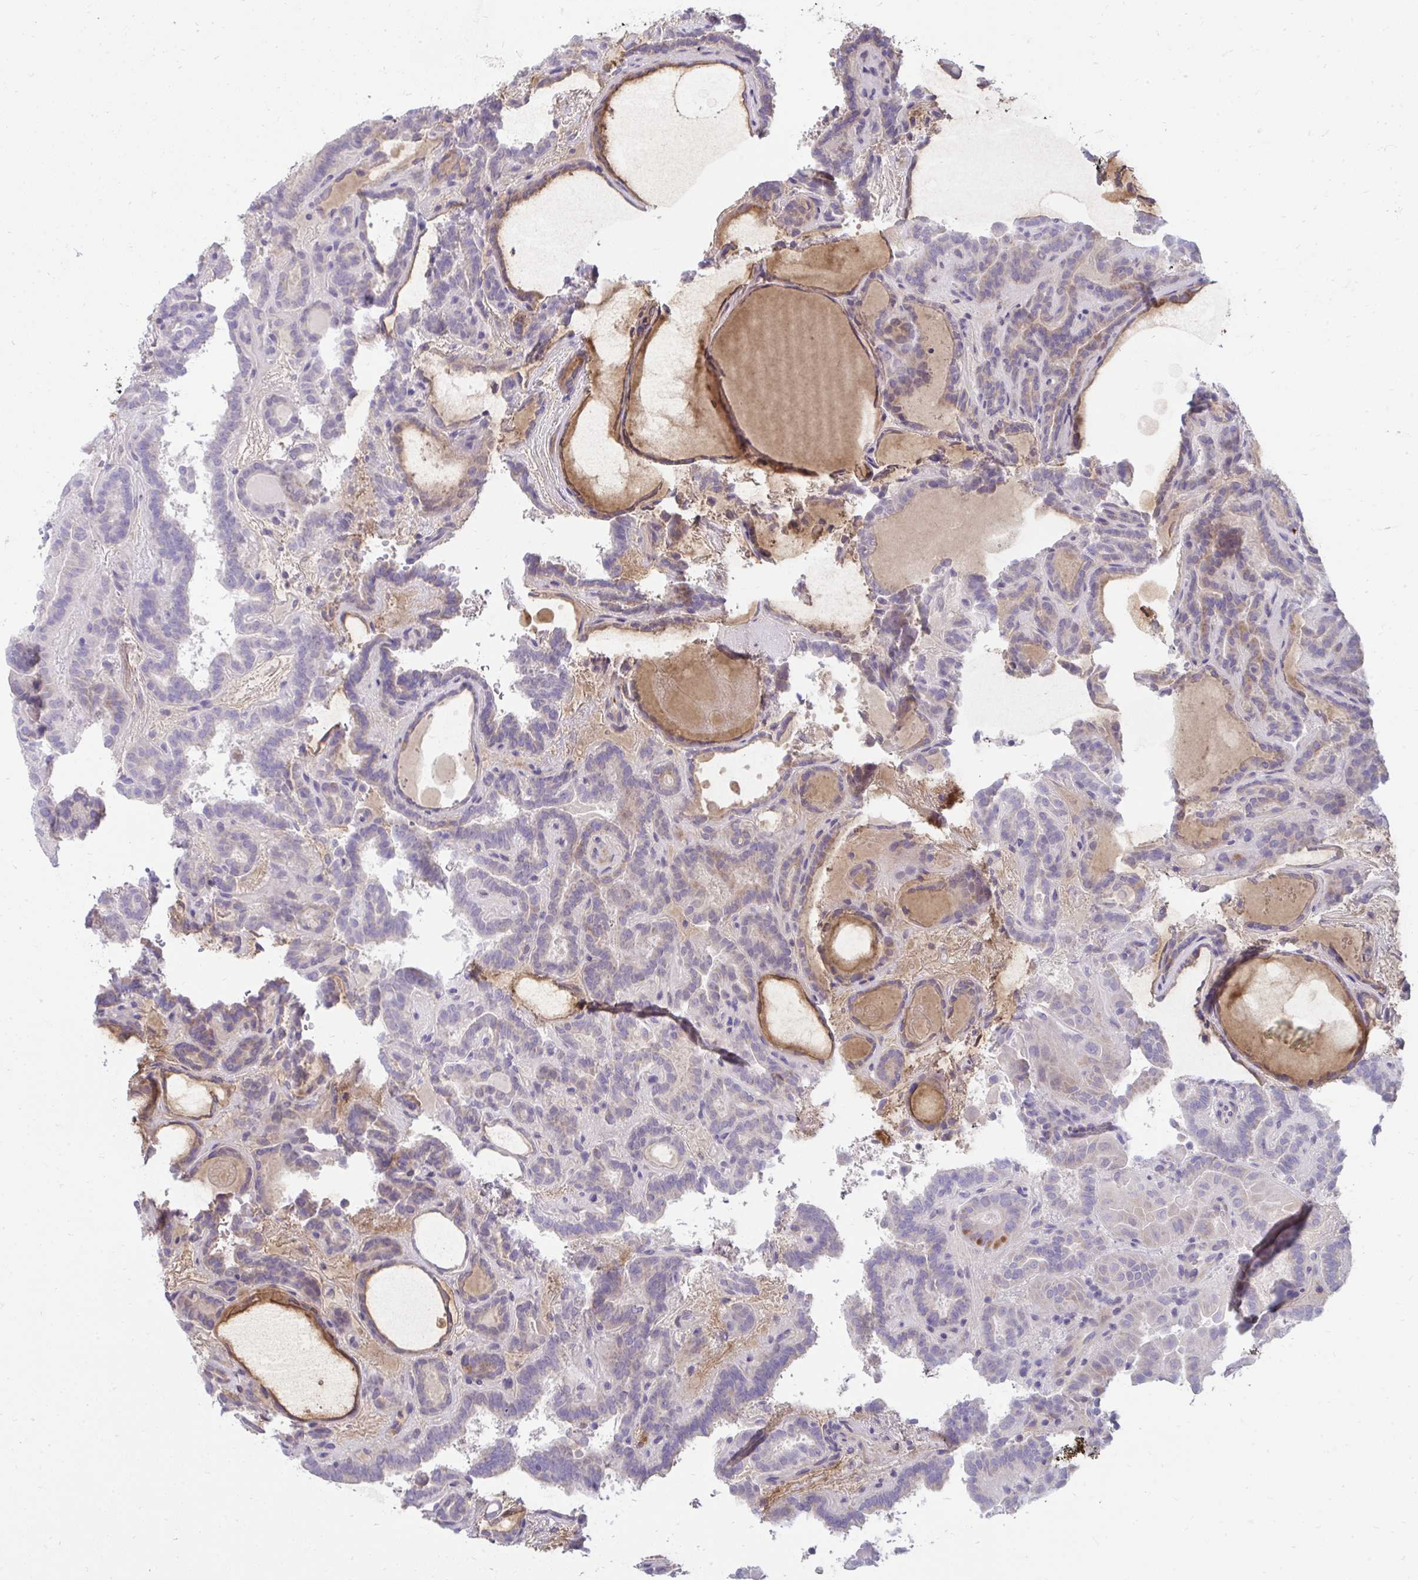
{"staining": {"intensity": "weak", "quantity": "<25%", "location": "cytoplasmic/membranous"}, "tissue": "thyroid cancer", "cell_type": "Tumor cells", "image_type": "cancer", "snomed": [{"axis": "morphology", "description": "Papillary adenocarcinoma, NOS"}, {"axis": "topography", "description": "Thyroid gland"}], "caption": "The immunohistochemistry (IHC) micrograph has no significant positivity in tumor cells of thyroid papillary adenocarcinoma tissue.", "gene": "PIGZ", "patient": {"sex": "female", "age": 46}}